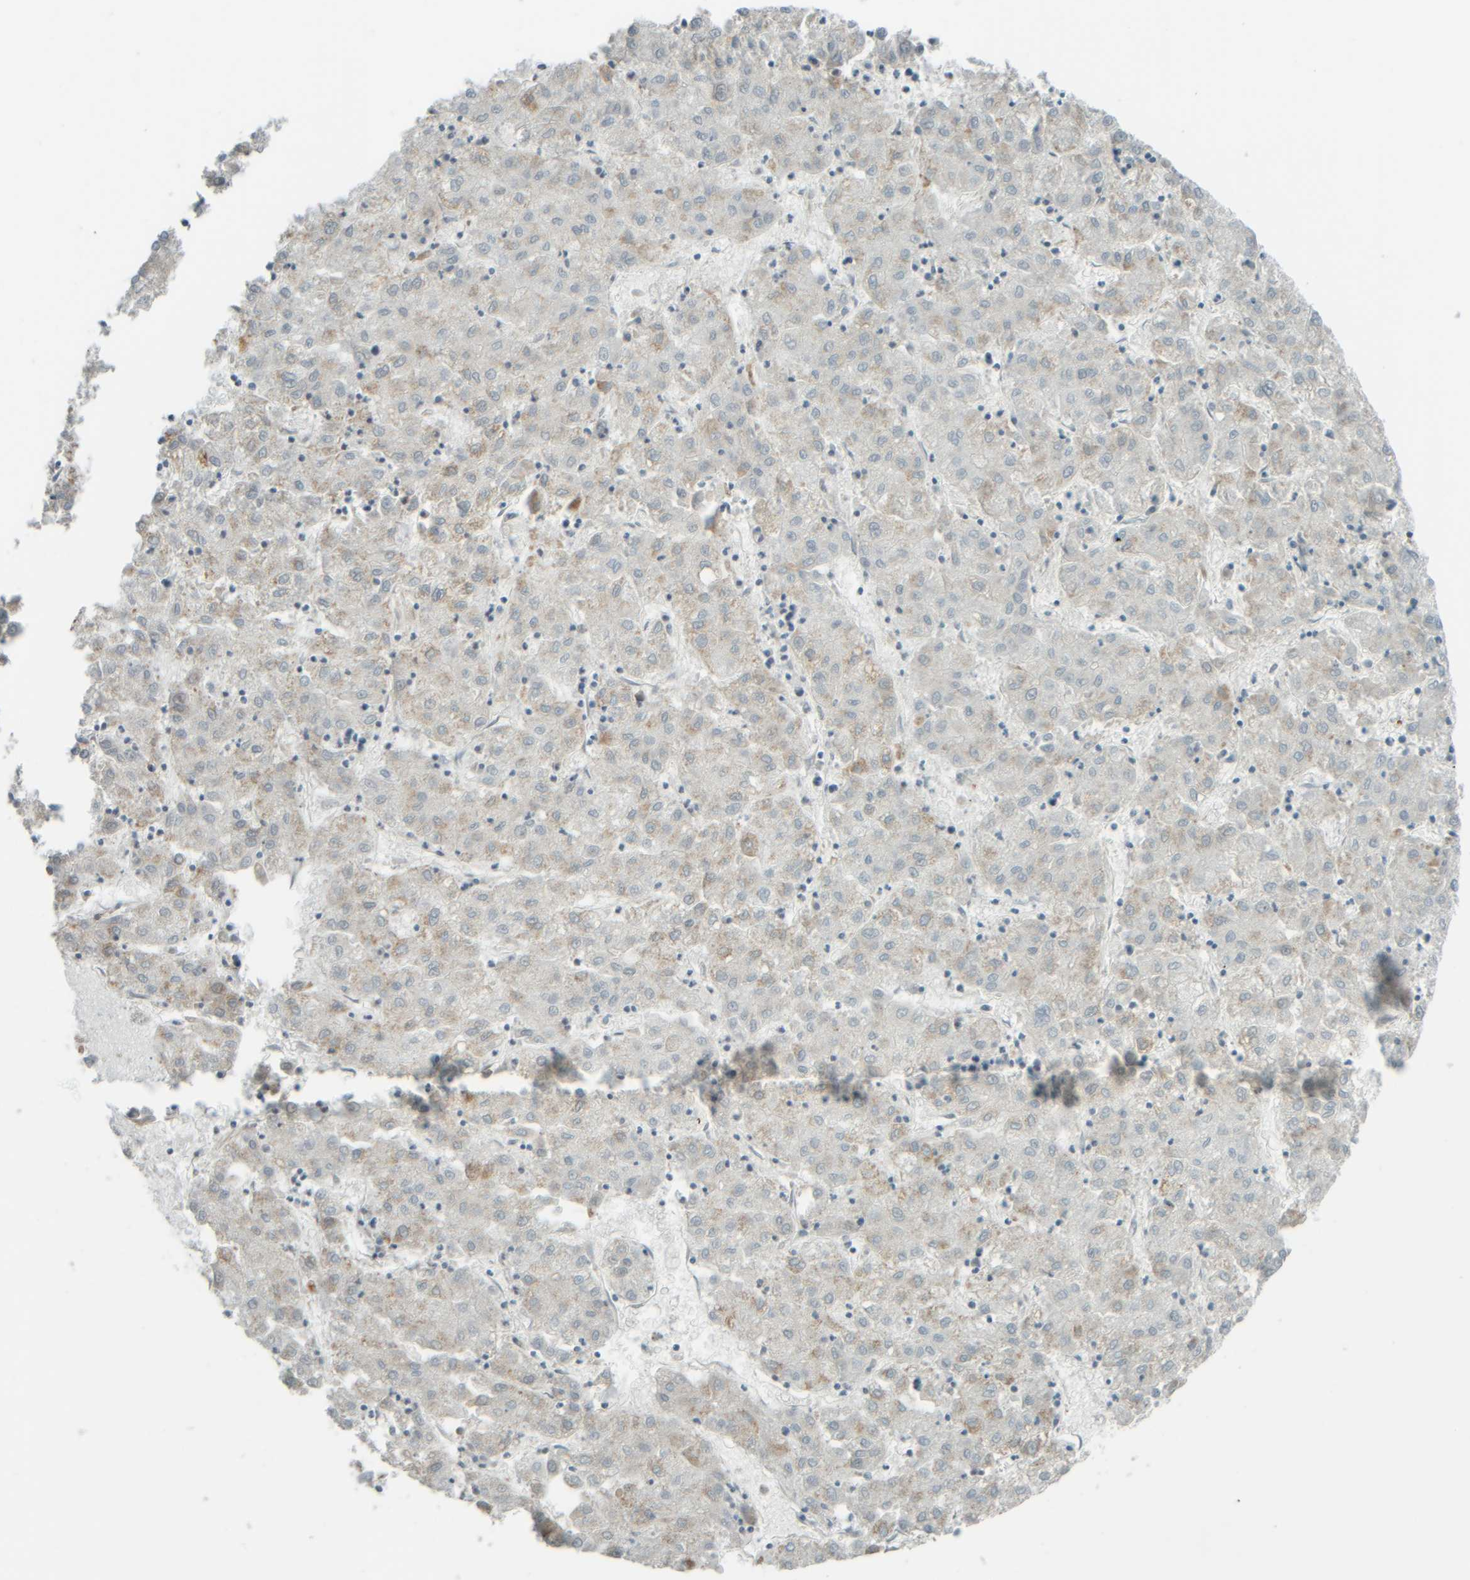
{"staining": {"intensity": "weak", "quantity": "<25%", "location": "cytoplasmic/membranous"}, "tissue": "liver cancer", "cell_type": "Tumor cells", "image_type": "cancer", "snomed": [{"axis": "morphology", "description": "Carcinoma, Hepatocellular, NOS"}, {"axis": "topography", "description": "Liver"}], "caption": "DAB immunohistochemical staining of hepatocellular carcinoma (liver) shows no significant staining in tumor cells.", "gene": "PTGES3L-AARSD1", "patient": {"sex": "male", "age": 72}}